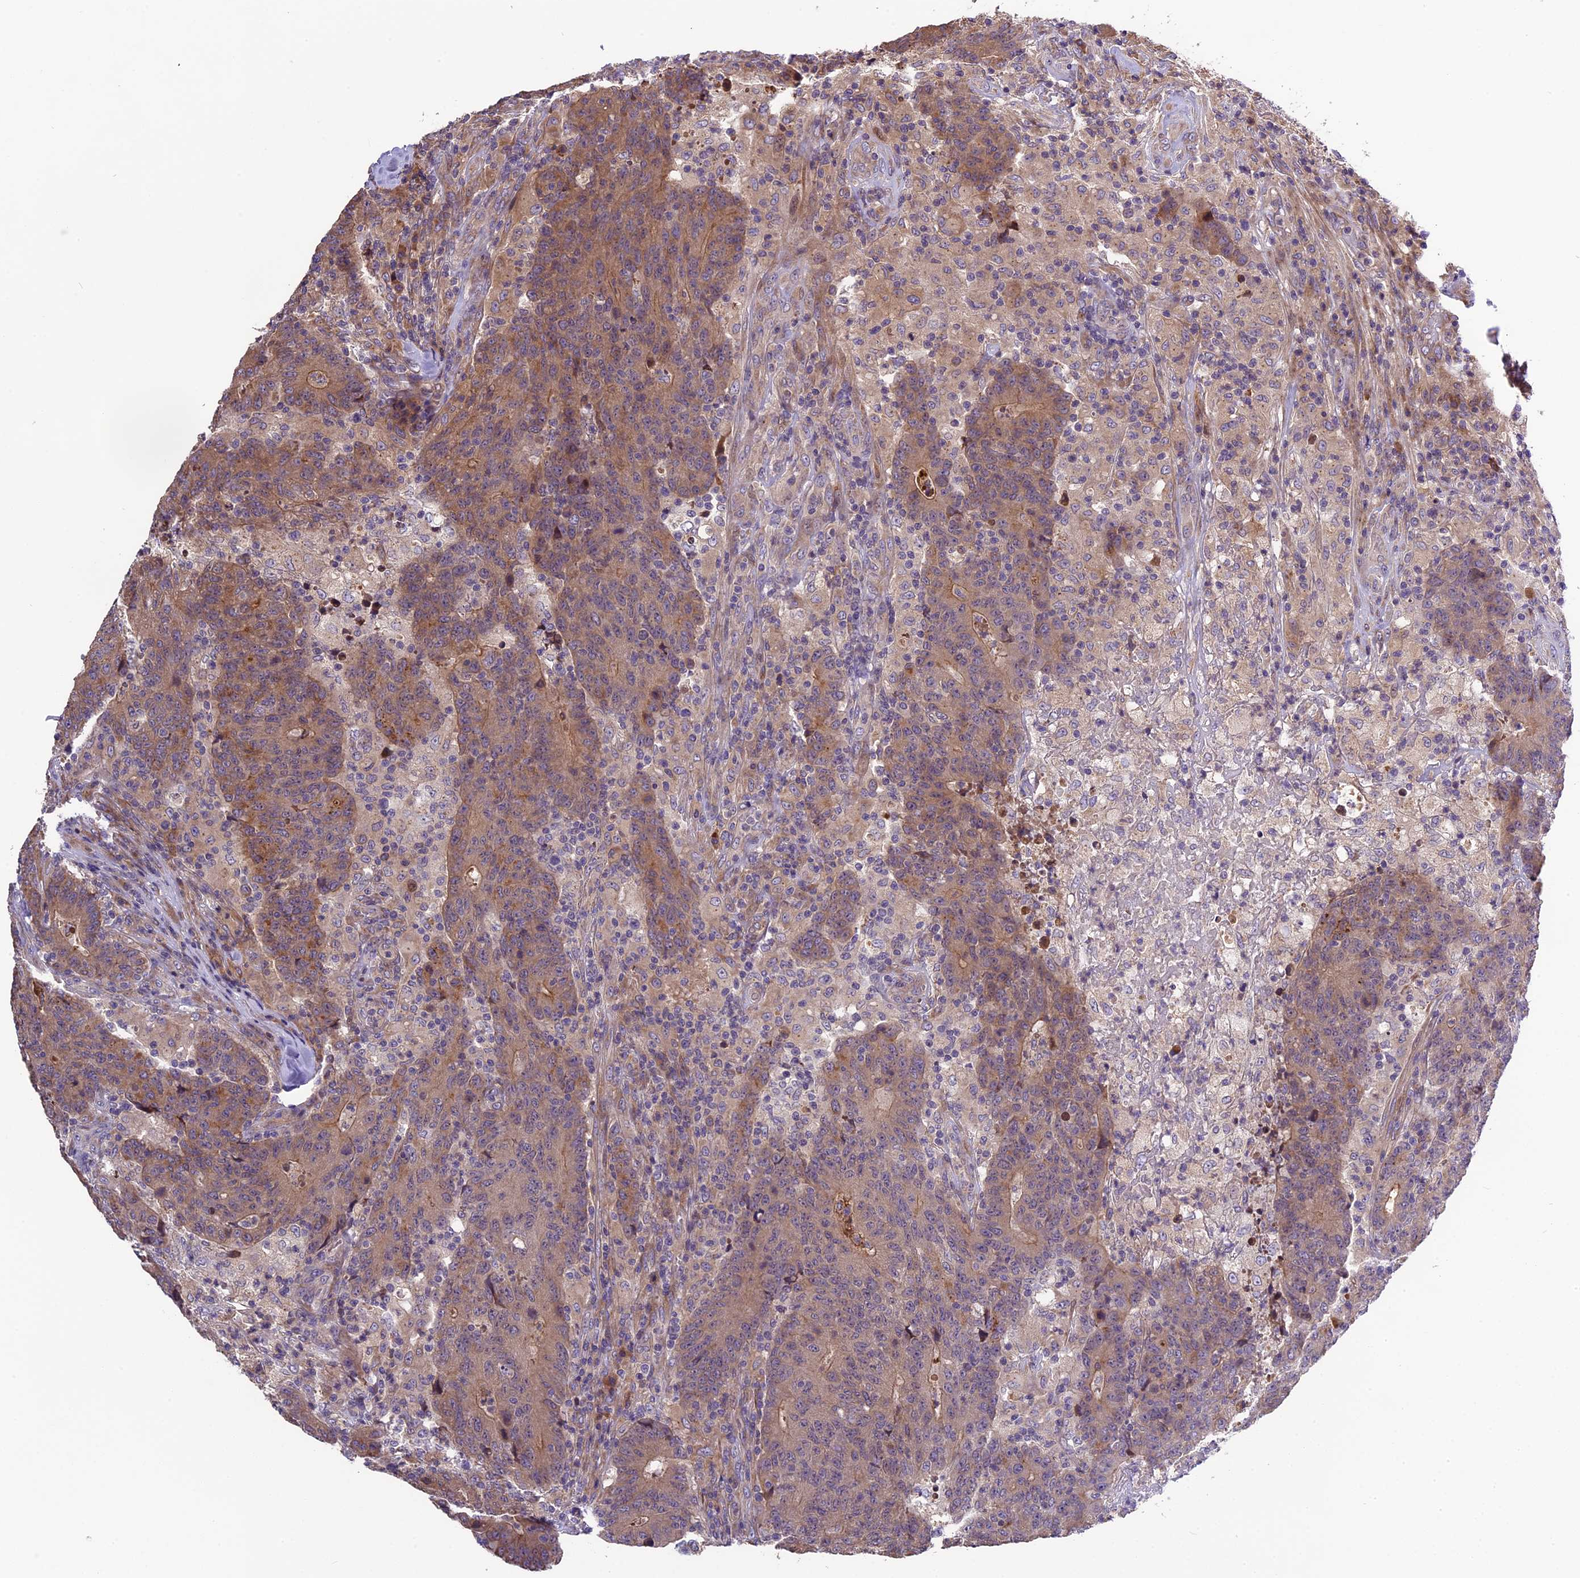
{"staining": {"intensity": "weak", "quantity": "25%-75%", "location": "cytoplasmic/membranous"}, "tissue": "colorectal cancer", "cell_type": "Tumor cells", "image_type": "cancer", "snomed": [{"axis": "morphology", "description": "Adenocarcinoma, NOS"}, {"axis": "topography", "description": "Colon"}], "caption": "Tumor cells exhibit low levels of weak cytoplasmic/membranous positivity in about 25%-75% of cells in colorectal cancer. (DAB (3,3'-diaminobenzidine) = brown stain, brightfield microscopy at high magnification).", "gene": "ABCC10", "patient": {"sex": "female", "age": 75}}